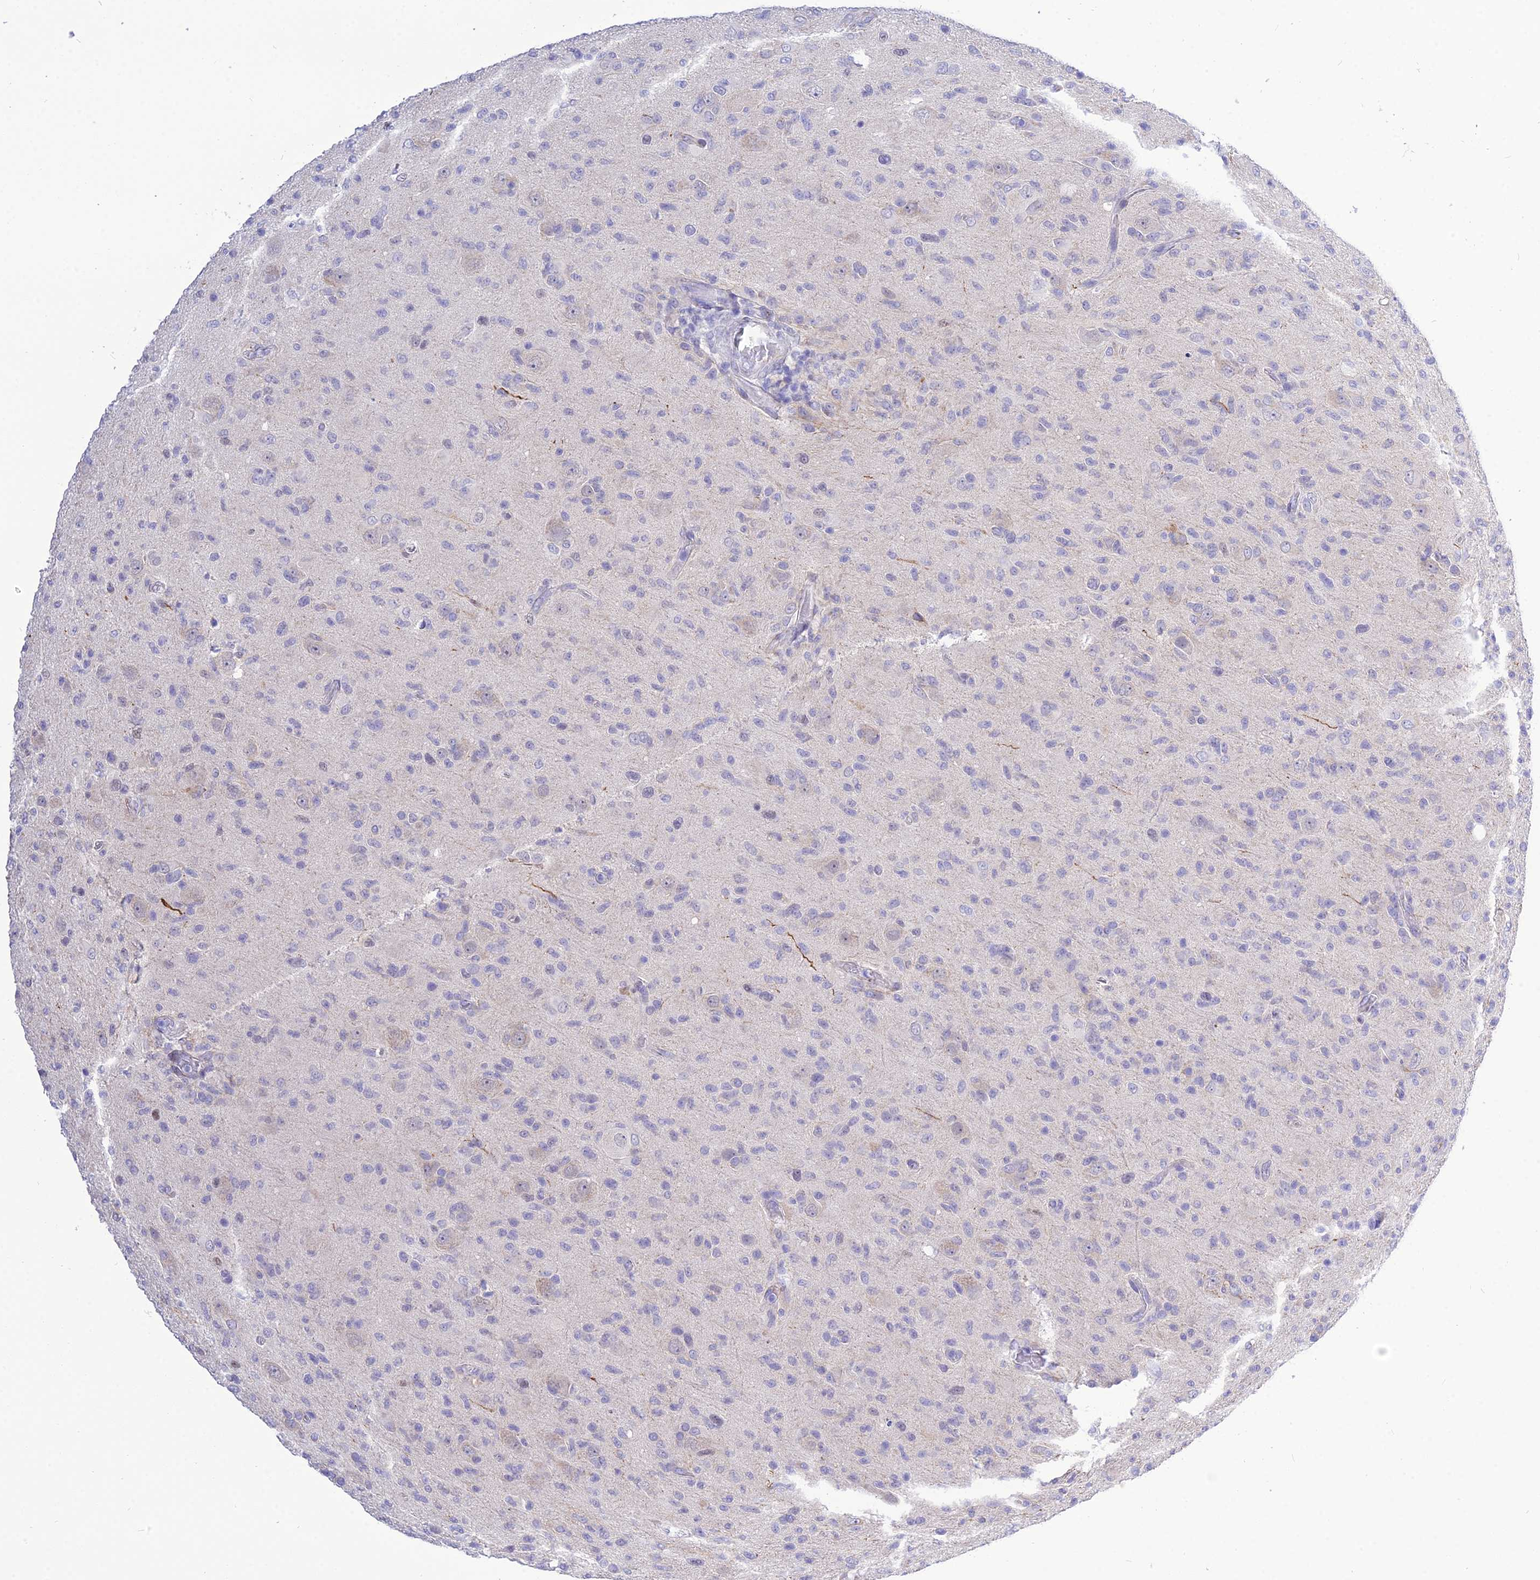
{"staining": {"intensity": "negative", "quantity": "none", "location": "none"}, "tissue": "glioma", "cell_type": "Tumor cells", "image_type": "cancer", "snomed": [{"axis": "morphology", "description": "Glioma, malignant, High grade"}, {"axis": "topography", "description": "Brain"}], "caption": "Human glioma stained for a protein using immunohistochemistry (IHC) reveals no positivity in tumor cells.", "gene": "DEFB107A", "patient": {"sex": "female", "age": 57}}